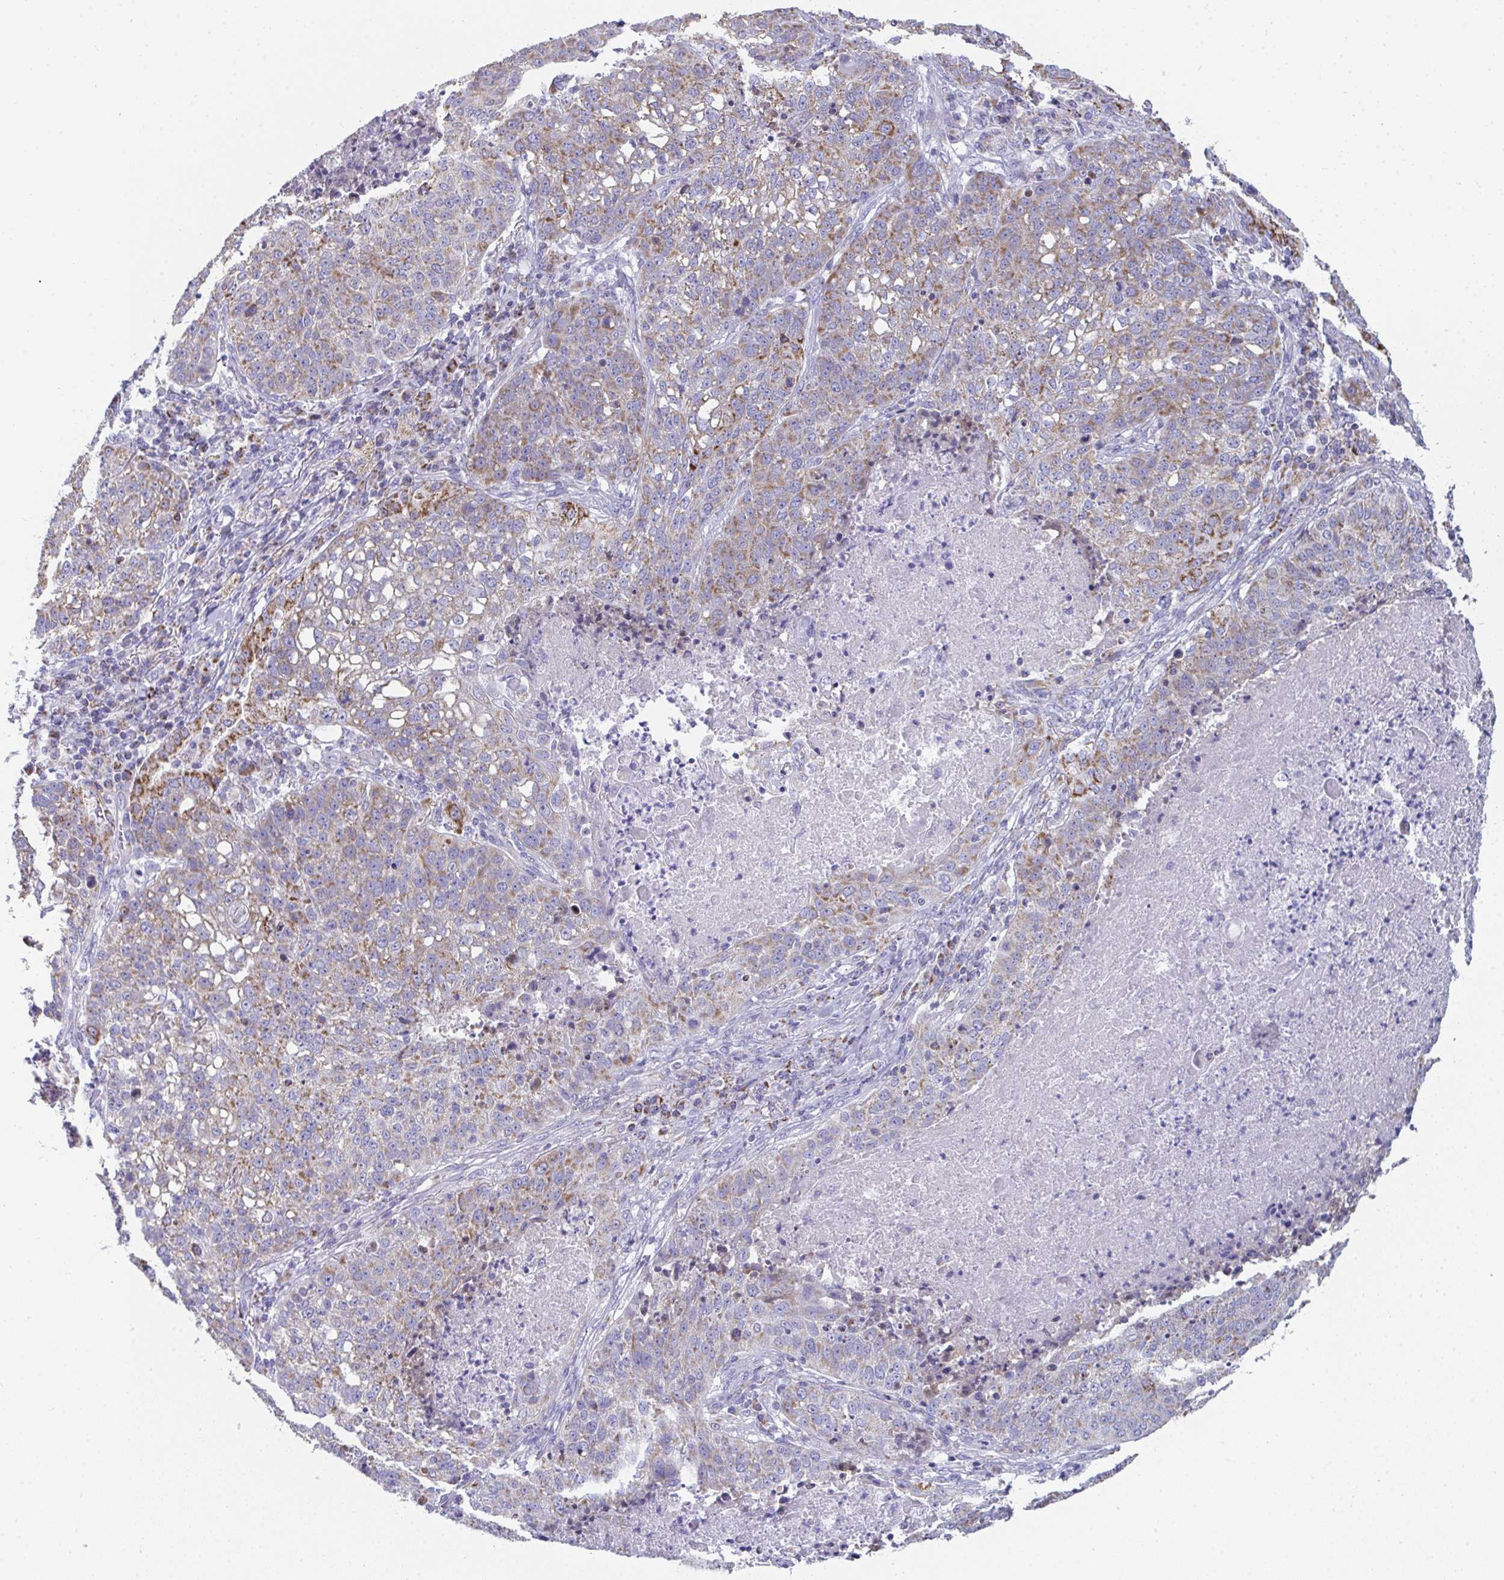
{"staining": {"intensity": "moderate", "quantity": "<25%", "location": "cytoplasmic/membranous"}, "tissue": "lung cancer", "cell_type": "Tumor cells", "image_type": "cancer", "snomed": [{"axis": "morphology", "description": "Squamous cell carcinoma, NOS"}, {"axis": "topography", "description": "Lung"}], "caption": "The immunohistochemical stain highlights moderate cytoplasmic/membranous expression in tumor cells of lung cancer tissue.", "gene": "AIFM1", "patient": {"sex": "male", "age": 63}}